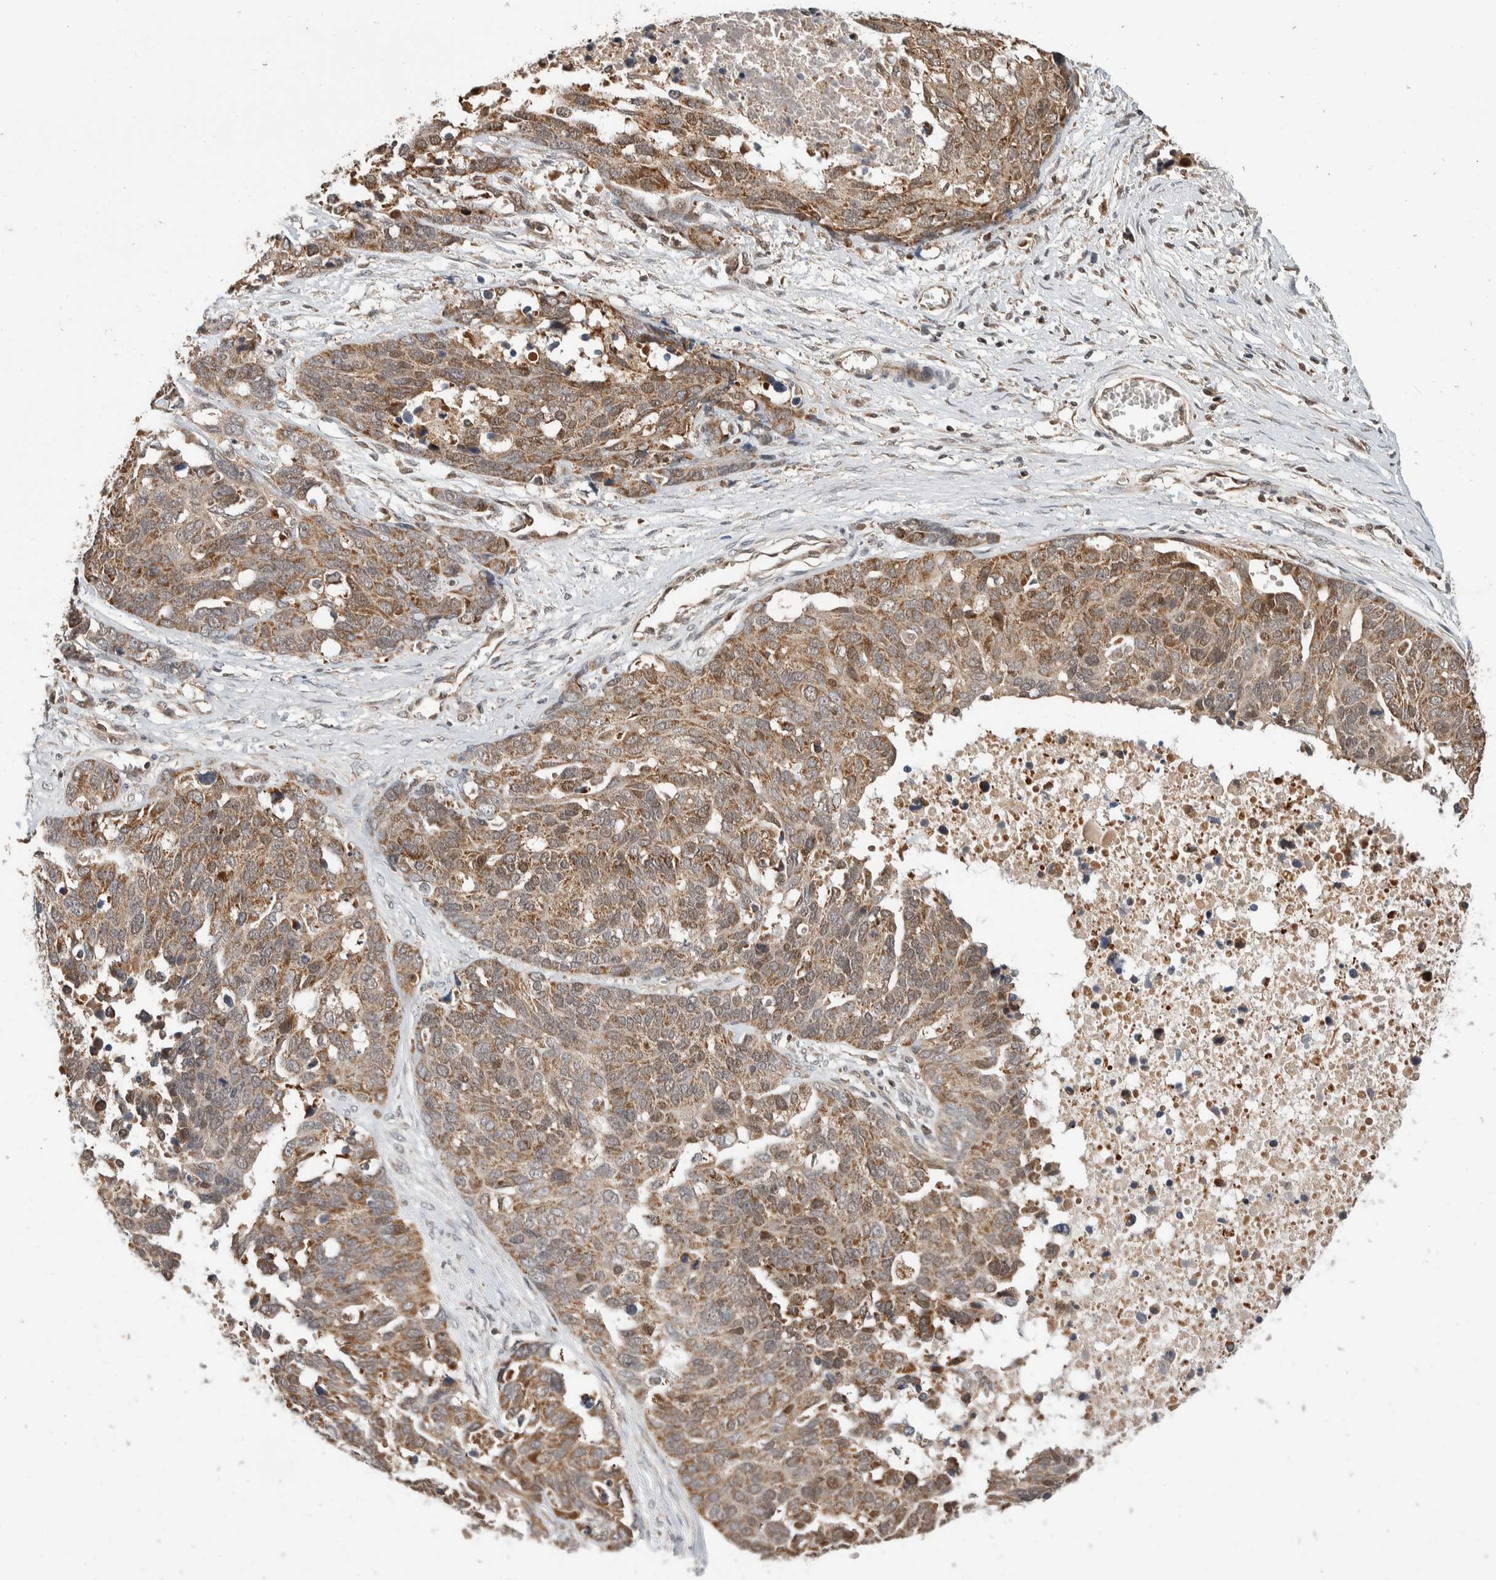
{"staining": {"intensity": "weak", "quantity": ">75%", "location": "cytoplasmic/membranous,nuclear"}, "tissue": "ovarian cancer", "cell_type": "Tumor cells", "image_type": "cancer", "snomed": [{"axis": "morphology", "description": "Cystadenocarcinoma, serous, NOS"}, {"axis": "topography", "description": "Ovary"}], "caption": "This photomicrograph shows immunohistochemistry staining of human ovarian cancer, with low weak cytoplasmic/membranous and nuclear expression in about >75% of tumor cells.", "gene": "ABHD11", "patient": {"sex": "female", "age": 44}}